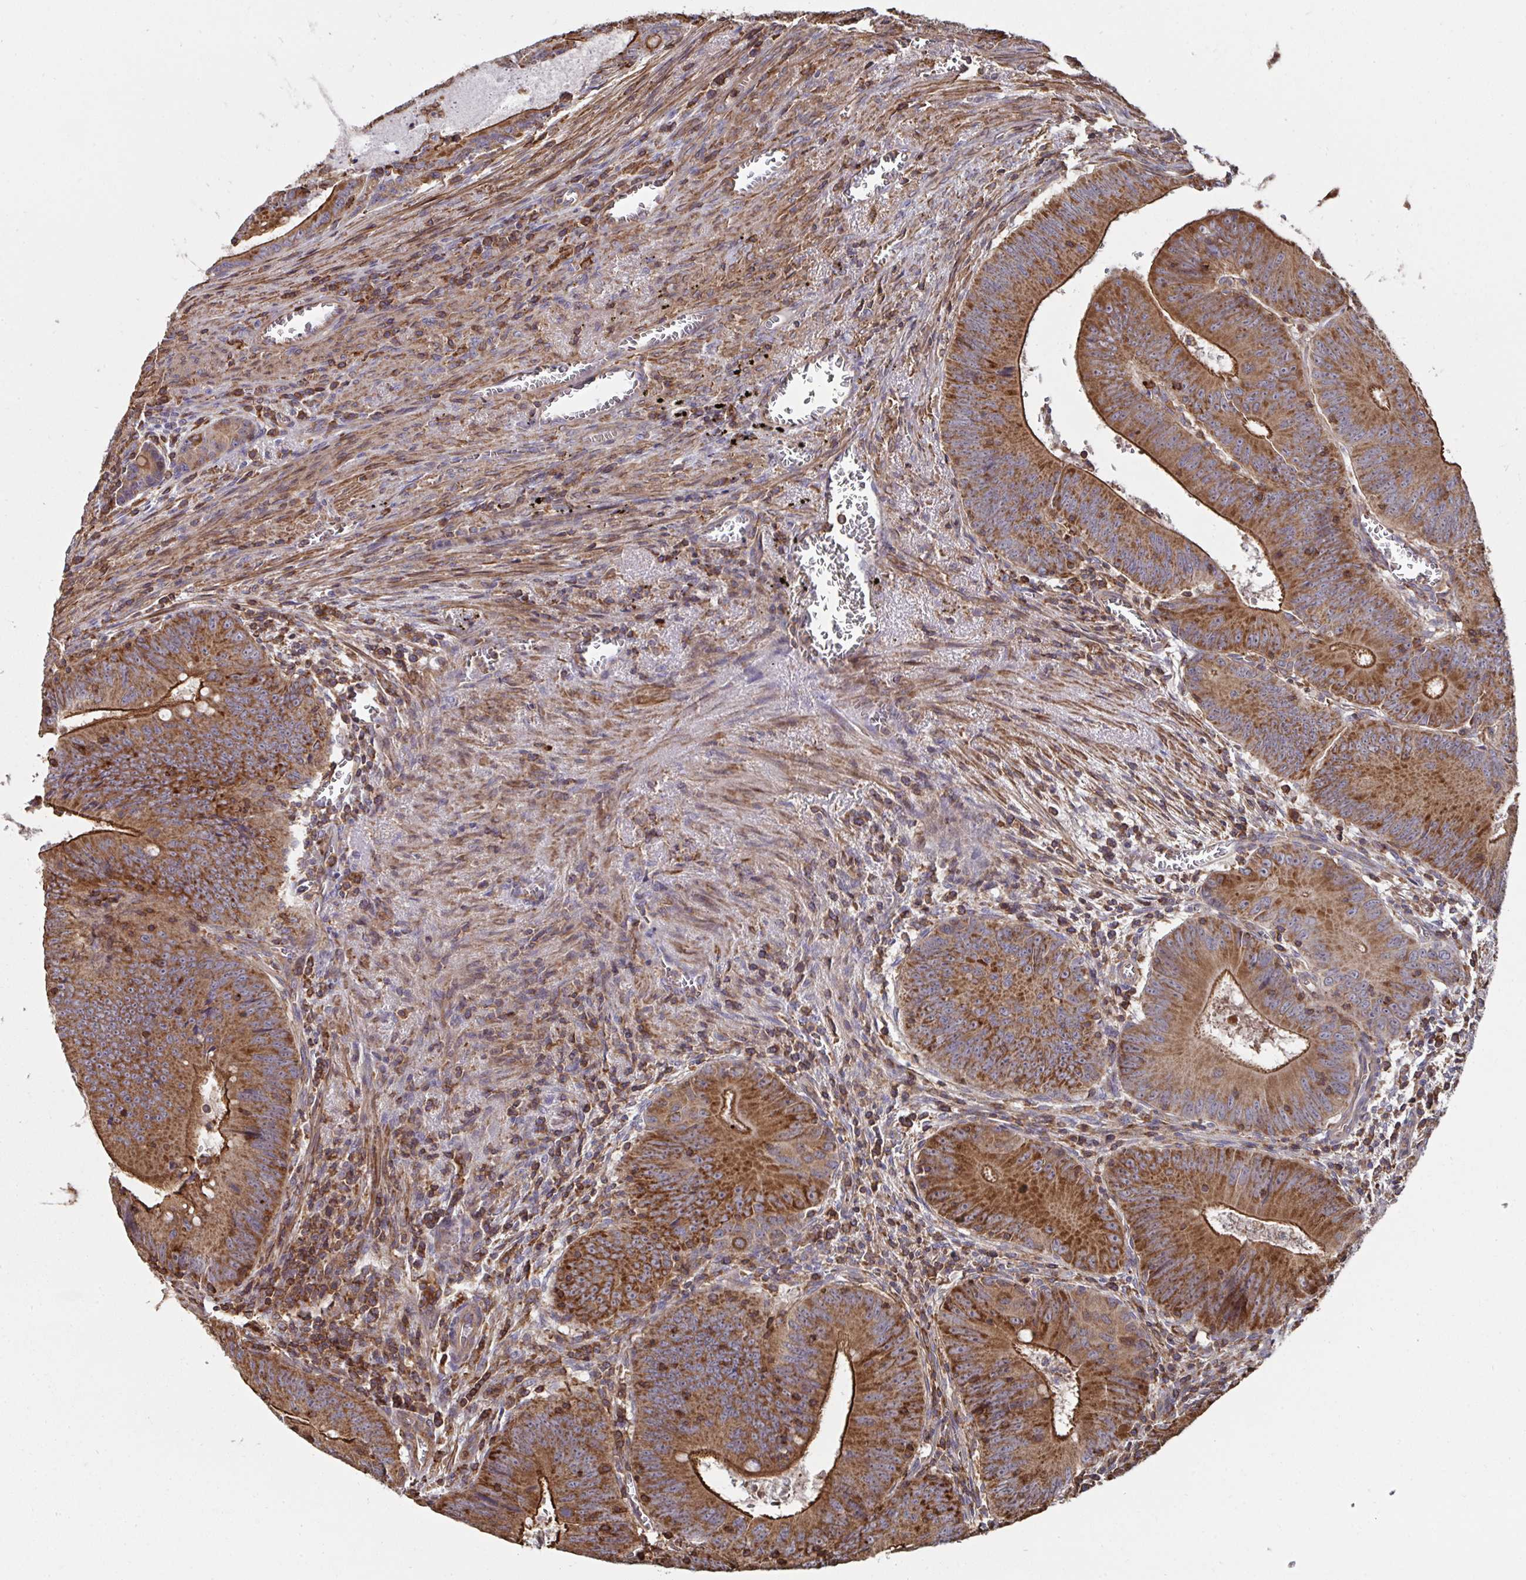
{"staining": {"intensity": "strong", "quantity": ">75%", "location": "cytoplasmic/membranous"}, "tissue": "colorectal cancer", "cell_type": "Tumor cells", "image_type": "cancer", "snomed": [{"axis": "morphology", "description": "Adenocarcinoma, NOS"}, {"axis": "topography", "description": "Rectum"}], "caption": "Colorectal adenocarcinoma was stained to show a protein in brown. There is high levels of strong cytoplasmic/membranous expression in about >75% of tumor cells.", "gene": "DZANK1", "patient": {"sex": "female", "age": 72}}